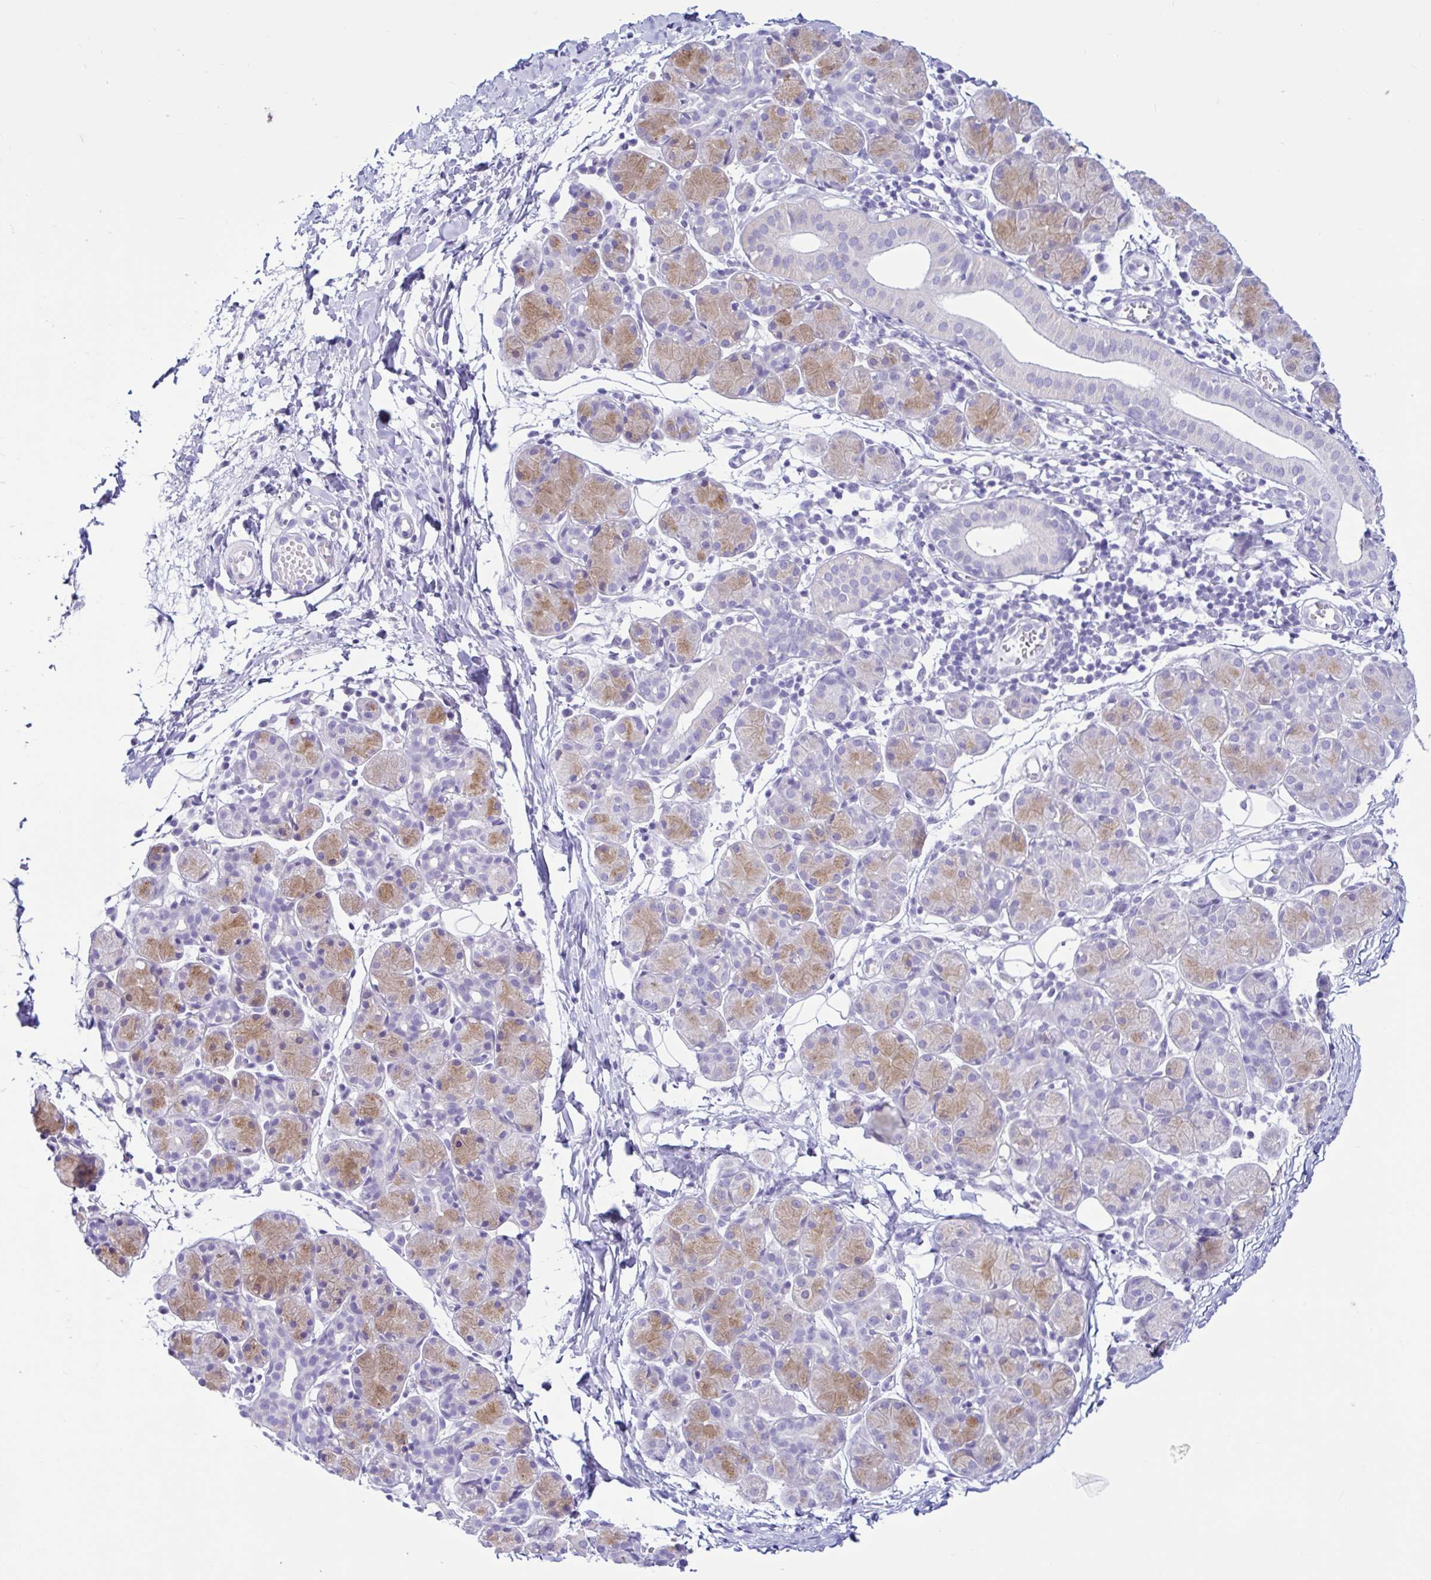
{"staining": {"intensity": "moderate", "quantity": "<25%", "location": "cytoplasmic/membranous"}, "tissue": "salivary gland", "cell_type": "Glandular cells", "image_type": "normal", "snomed": [{"axis": "morphology", "description": "Normal tissue, NOS"}, {"axis": "morphology", "description": "Inflammation, NOS"}, {"axis": "topography", "description": "Lymph node"}, {"axis": "topography", "description": "Salivary gland"}], "caption": "Immunohistochemistry micrograph of normal human salivary gland stained for a protein (brown), which demonstrates low levels of moderate cytoplasmic/membranous staining in about <25% of glandular cells.", "gene": "CYP19A1", "patient": {"sex": "male", "age": 3}}